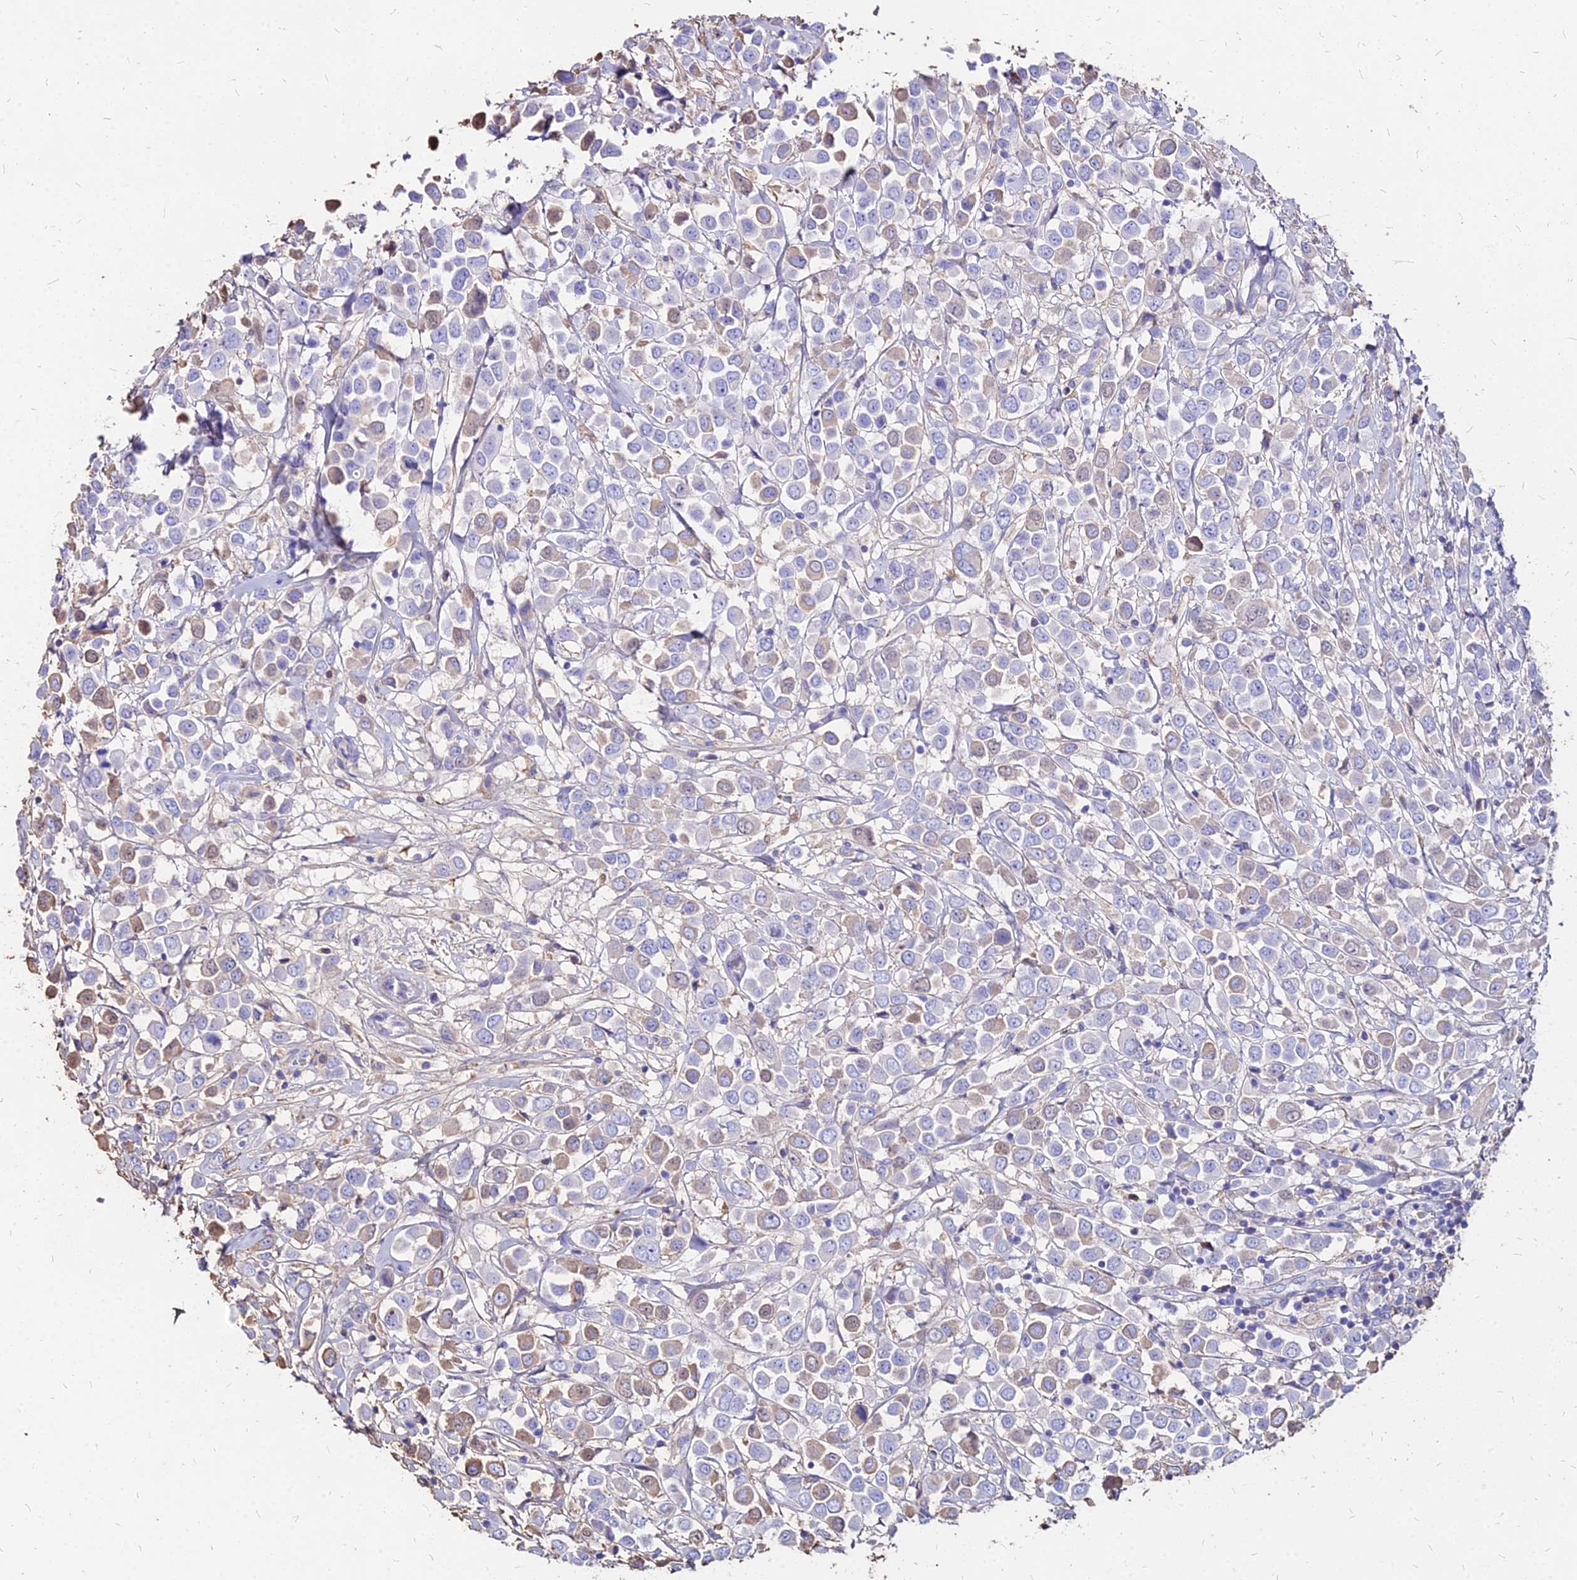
{"staining": {"intensity": "weak", "quantity": "<25%", "location": "cytoplasmic/membranous"}, "tissue": "breast cancer", "cell_type": "Tumor cells", "image_type": "cancer", "snomed": [{"axis": "morphology", "description": "Duct carcinoma"}, {"axis": "topography", "description": "Breast"}], "caption": "Human breast cancer (infiltrating ductal carcinoma) stained for a protein using IHC displays no staining in tumor cells.", "gene": "NME5", "patient": {"sex": "female", "age": 61}}